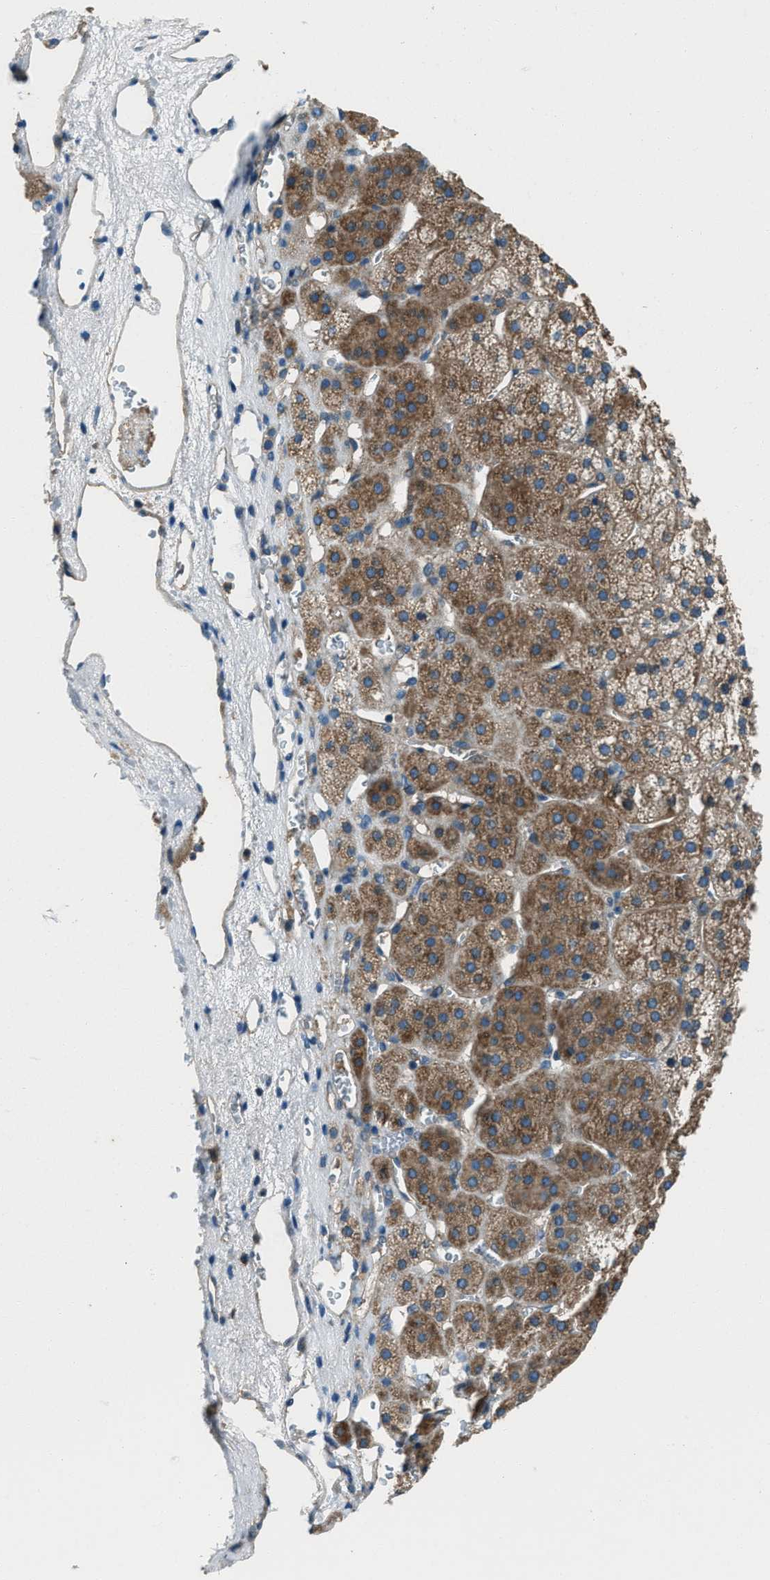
{"staining": {"intensity": "moderate", "quantity": ">75%", "location": "cytoplasmic/membranous"}, "tissue": "adrenal gland", "cell_type": "Glandular cells", "image_type": "normal", "snomed": [{"axis": "morphology", "description": "Normal tissue, NOS"}, {"axis": "topography", "description": "Adrenal gland"}], "caption": "Adrenal gland stained with a protein marker reveals moderate staining in glandular cells.", "gene": "SVIL", "patient": {"sex": "female", "age": 44}}